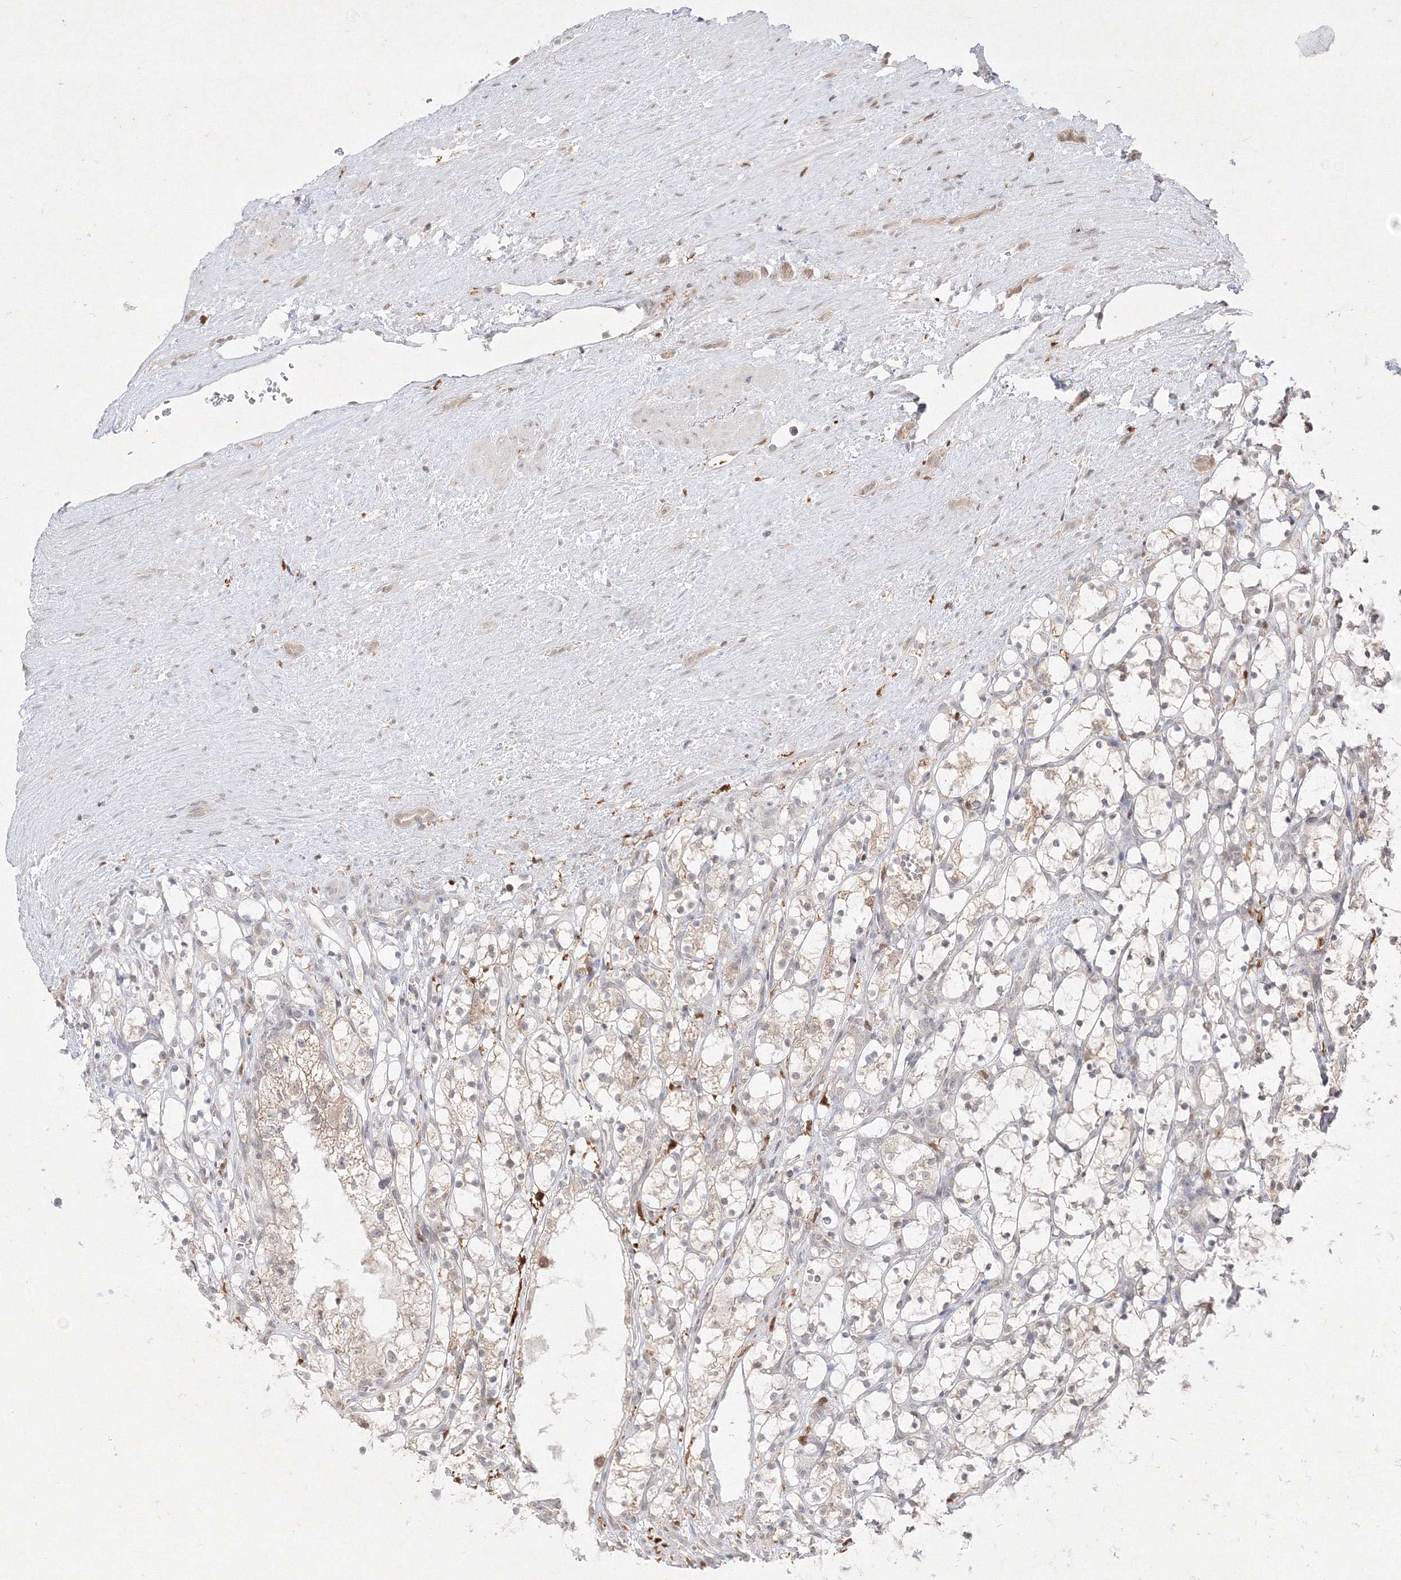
{"staining": {"intensity": "negative", "quantity": "none", "location": "none"}, "tissue": "renal cancer", "cell_type": "Tumor cells", "image_type": "cancer", "snomed": [{"axis": "morphology", "description": "Adenocarcinoma, NOS"}, {"axis": "topography", "description": "Kidney"}], "caption": "Tumor cells are negative for brown protein staining in renal cancer.", "gene": "TAB1", "patient": {"sex": "female", "age": 69}}